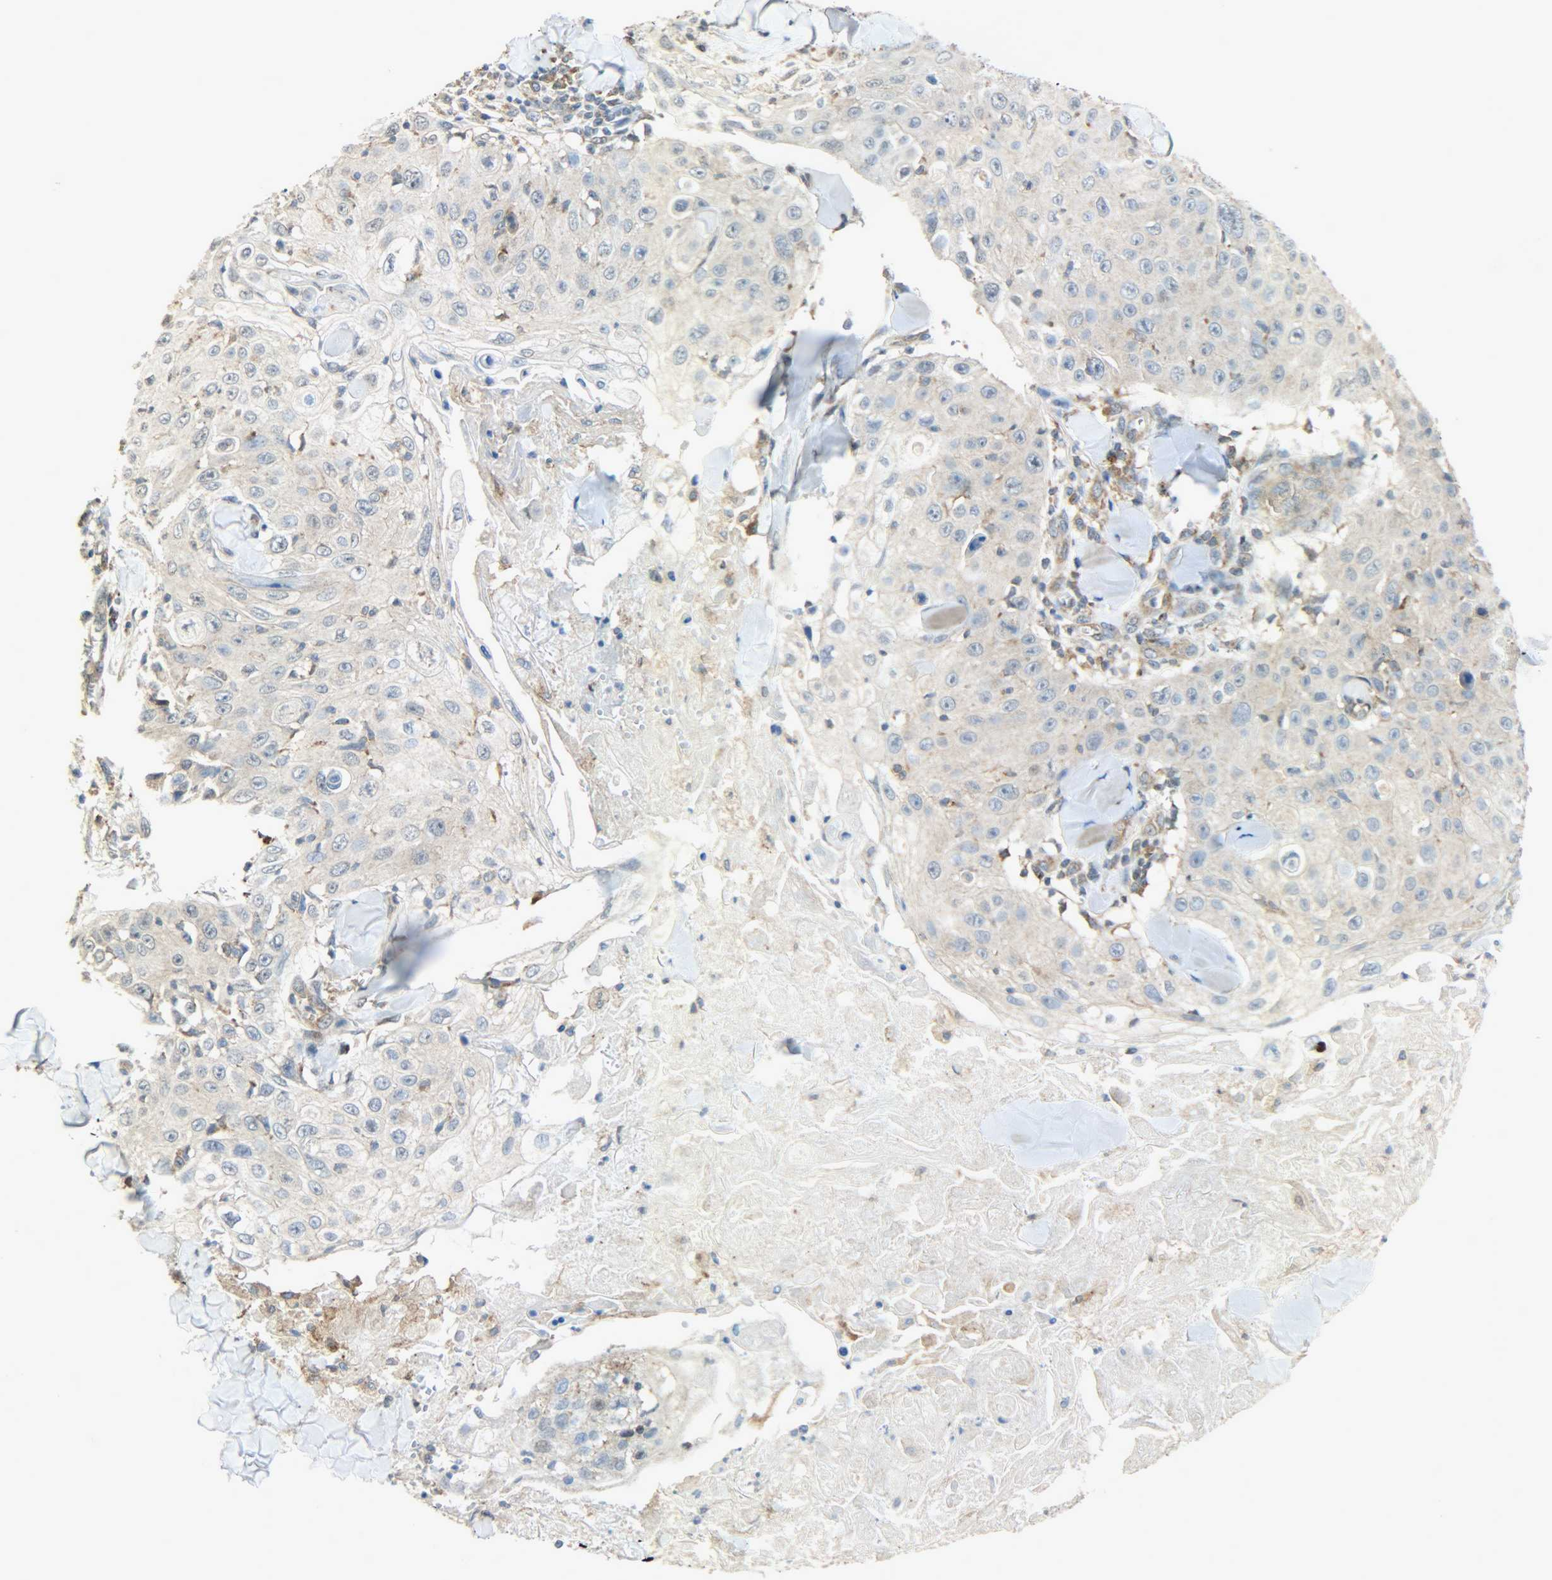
{"staining": {"intensity": "weak", "quantity": "25%-75%", "location": "cytoplasmic/membranous"}, "tissue": "skin cancer", "cell_type": "Tumor cells", "image_type": "cancer", "snomed": [{"axis": "morphology", "description": "Squamous cell carcinoma, NOS"}, {"axis": "topography", "description": "Skin"}], "caption": "Weak cytoplasmic/membranous expression is appreciated in about 25%-75% of tumor cells in skin cancer (squamous cell carcinoma).", "gene": "GIT2", "patient": {"sex": "male", "age": 86}}